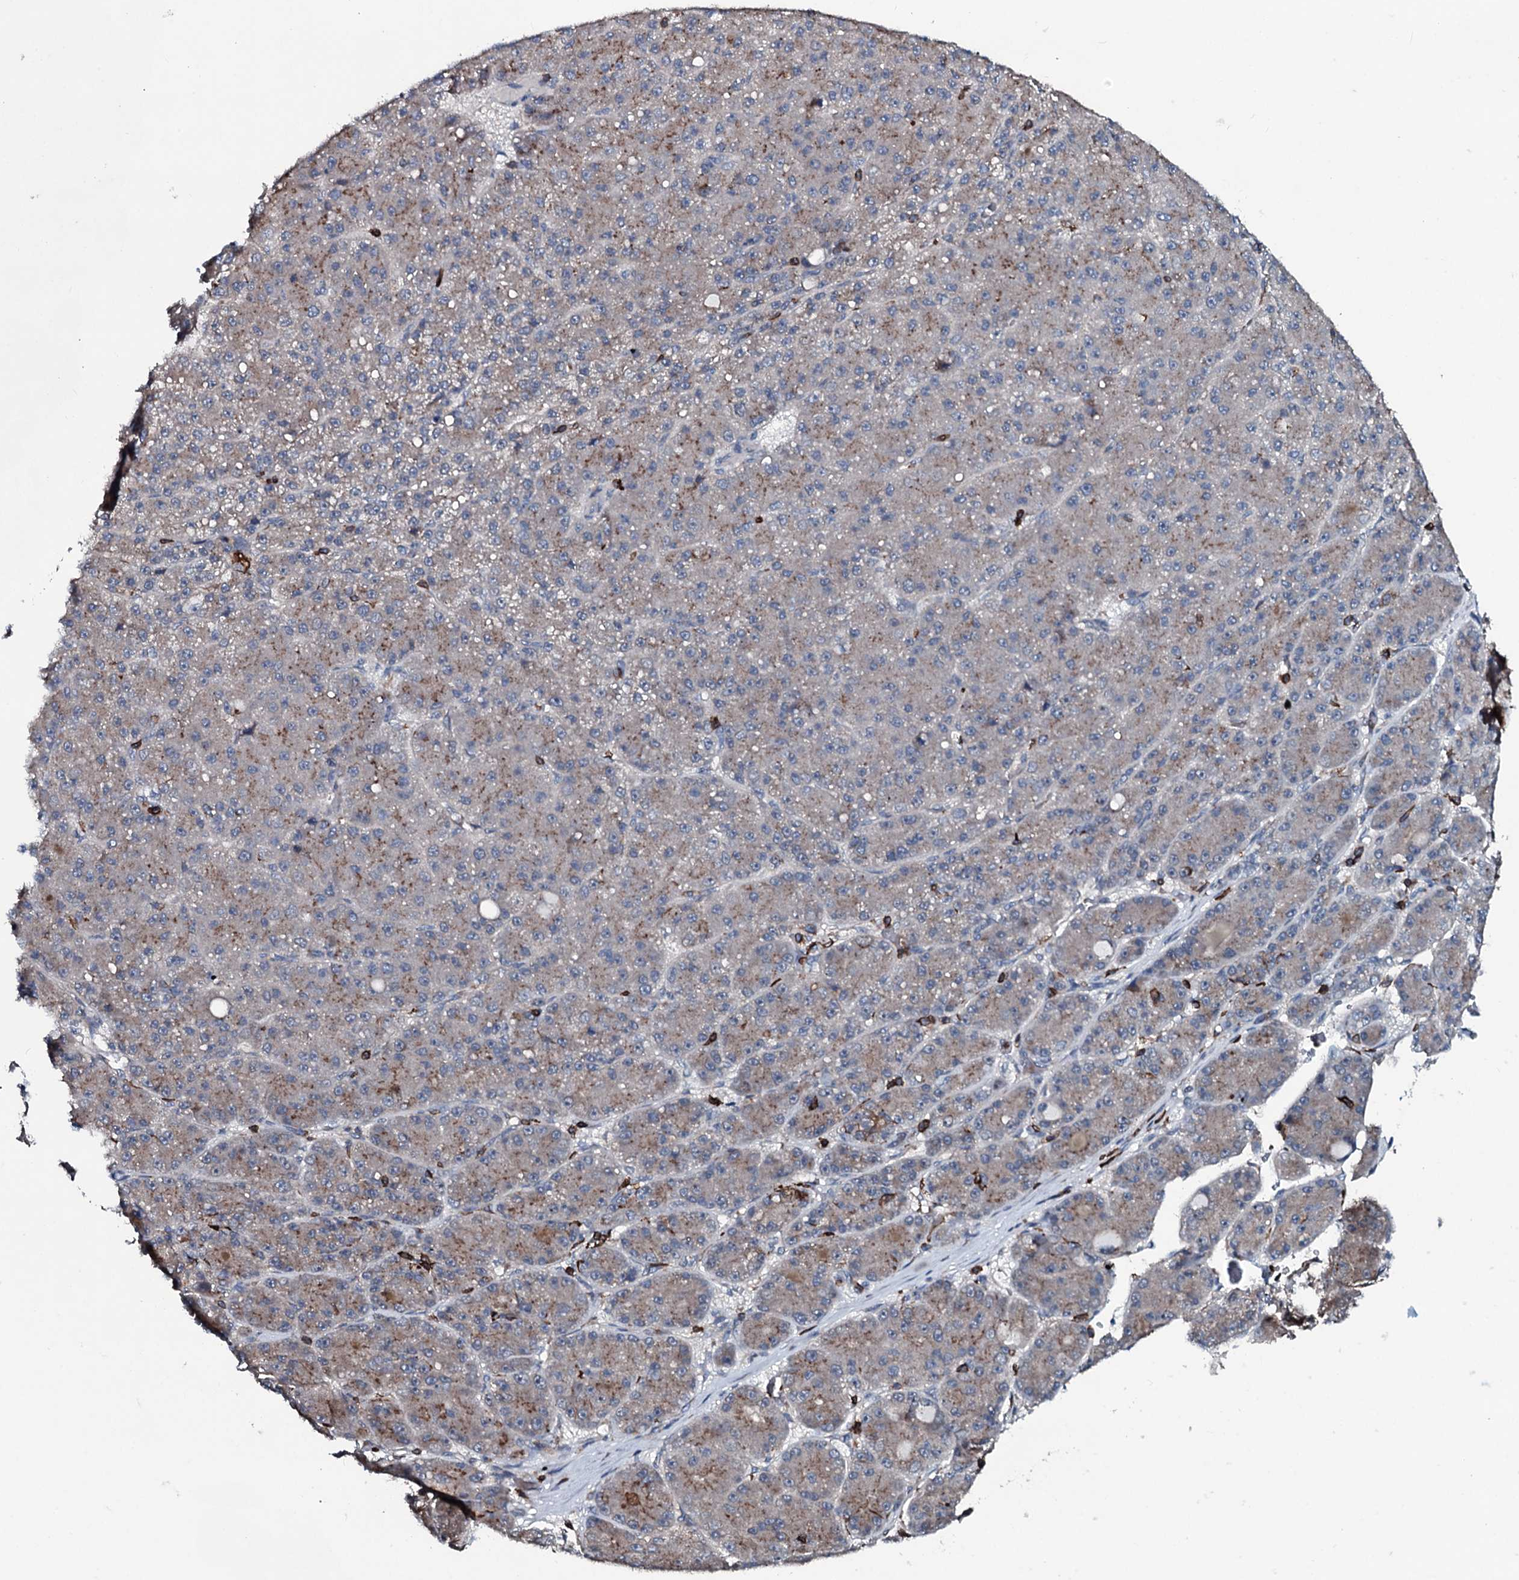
{"staining": {"intensity": "weak", "quantity": ">75%", "location": "cytoplasmic/membranous"}, "tissue": "liver cancer", "cell_type": "Tumor cells", "image_type": "cancer", "snomed": [{"axis": "morphology", "description": "Carcinoma, Hepatocellular, NOS"}, {"axis": "topography", "description": "Liver"}], "caption": "The immunohistochemical stain highlights weak cytoplasmic/membranous expression in tumor cells of liver cancer (hepatocellular carcinoma) tissue.", "gene": "OGFOD2", "patient": {"sex": "male", "age": 67}}